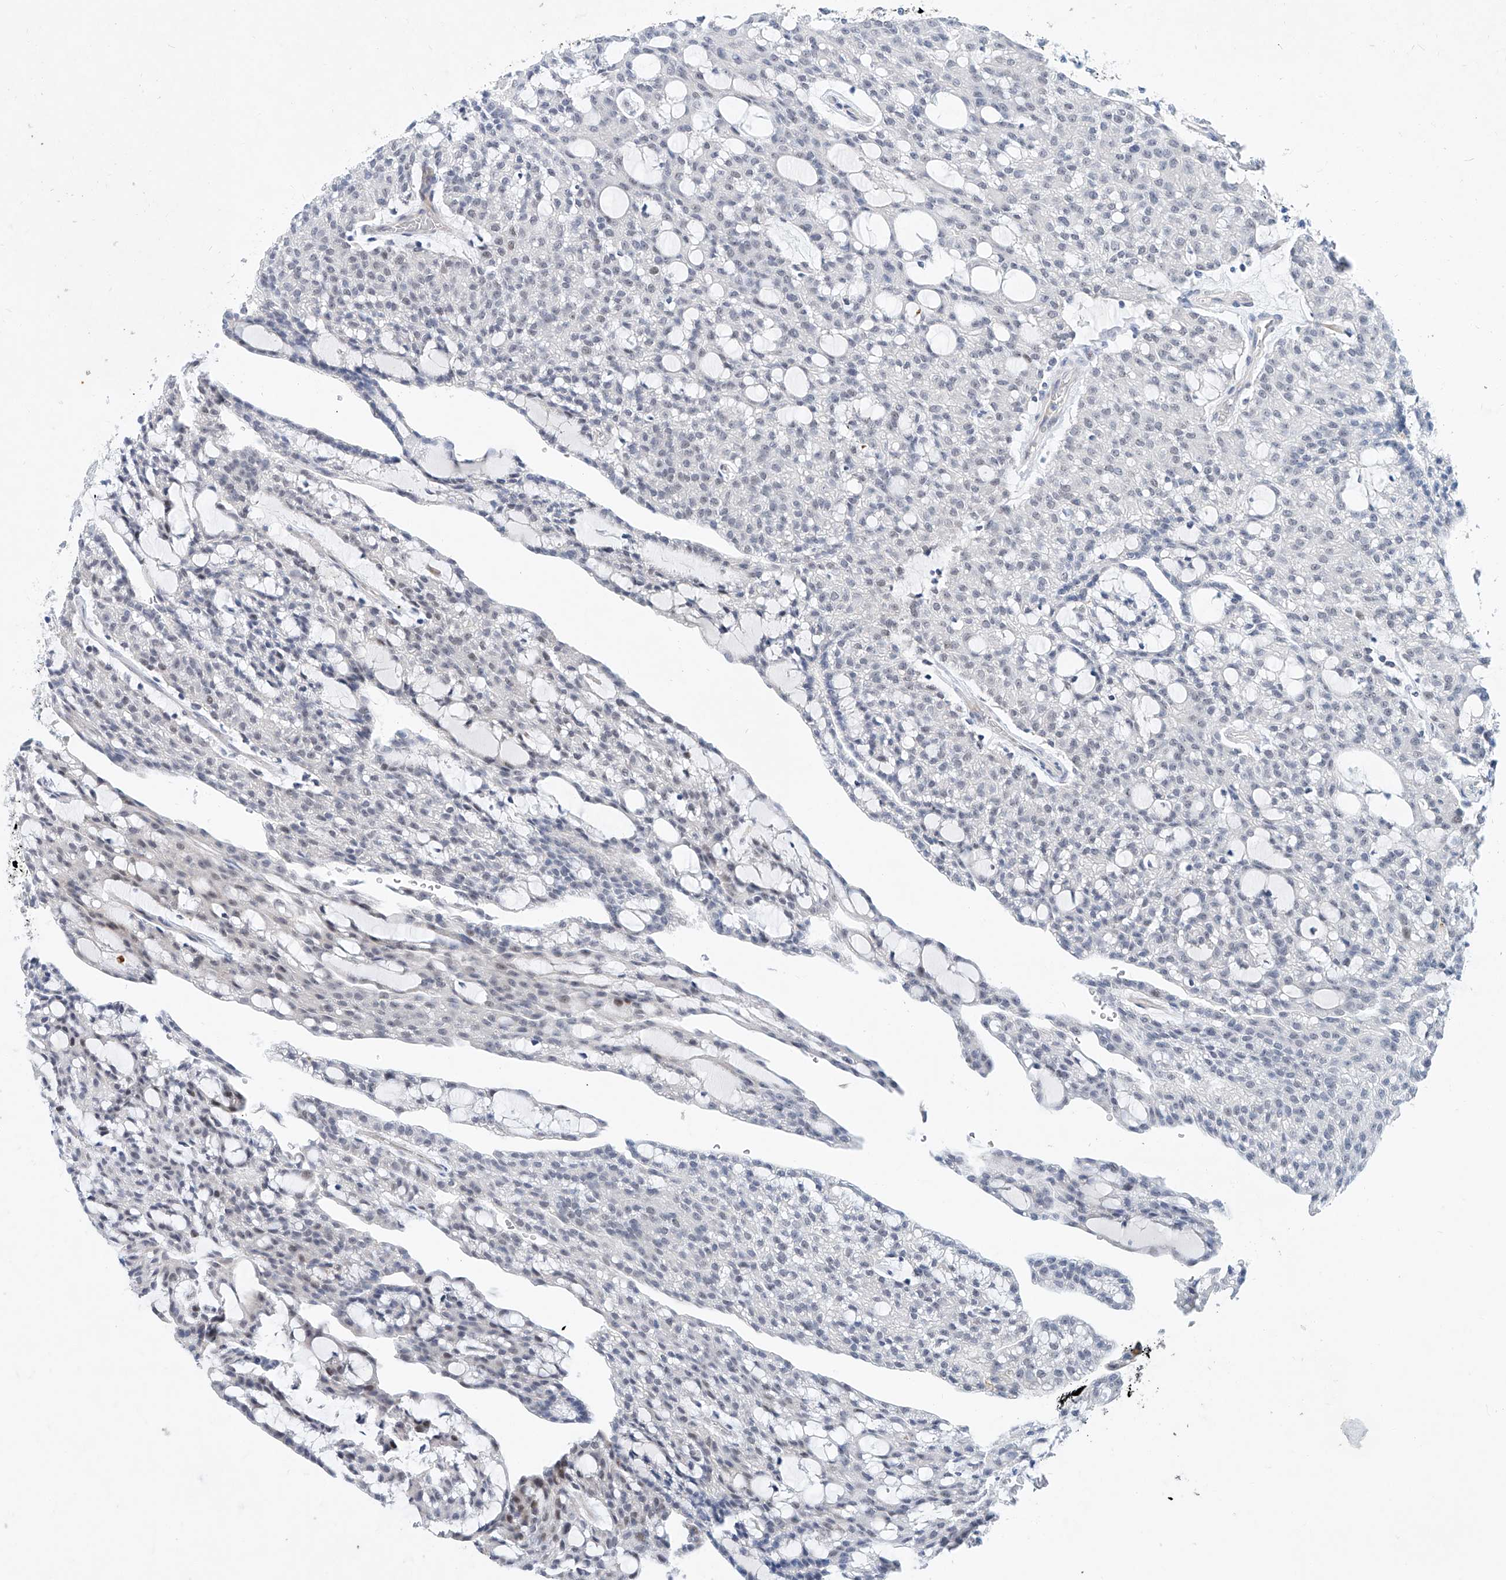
{"staining": {"intensity": "negative", "quantity": "none", "location": "none"}, "tissue": "renal cancer", "cell_type": "Tumor cells", "image_type": "cancer", "snomed": [{"axis": "morphology", "description": "Adenocarcinoma, NOS"}, {"axis": "topography", "description": "Kidney"}], "caption": "Immunohistochemistry (IHC) histopathology image of renal adenocarcinoma stained for a protein (brown), which exhibits no expression in tumor cells.", "gene": "BPTF", "patient": {"sex": "male", "age": 63}}